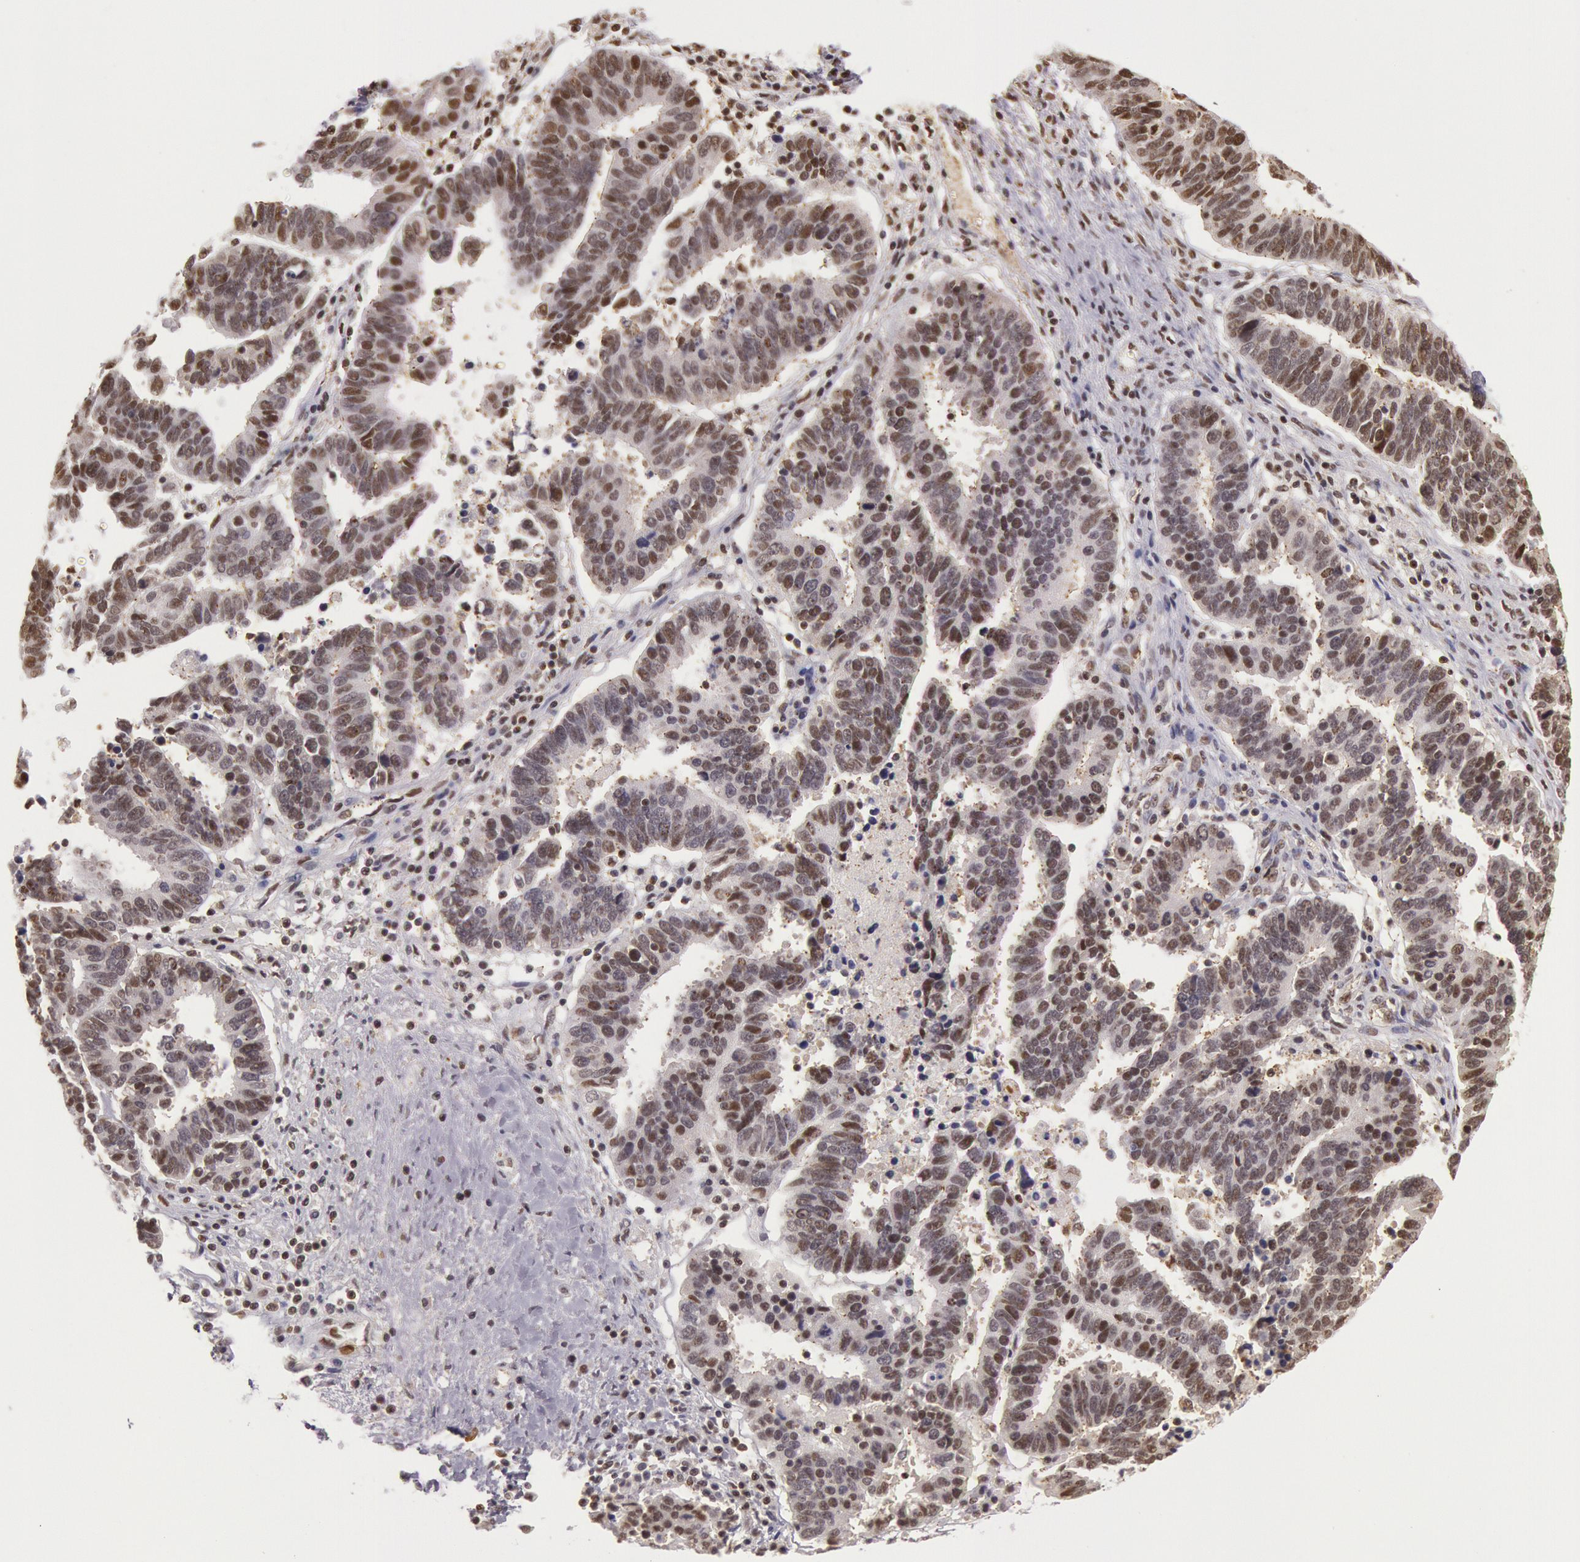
{"staining": {"intensity": "strong", "quantity": ">75%", "location": "nuclear"}, "tissue": "ovarian cancer", "cell_type": "Tumor cells", "image_type": "cancer", "snomed": [{"axis": "morphology", "description": "Carcinoma, endometroid"}, {"axis": "morphology", "description": "Cystadenocarcinoma, serous, NOS"}, {"axis": "topography", "description": "Ovary"}], "caption": "Ovarian cancer (serous cystadenocarcinoma) stained with DAB (3,3'-diaminobenzidine) immunohistochemistry shows high levels of strong nuclear positivity in about >75% of tumor cells.", "gene": "ESS2", "patient": {"sex": "female", "age": 45}}